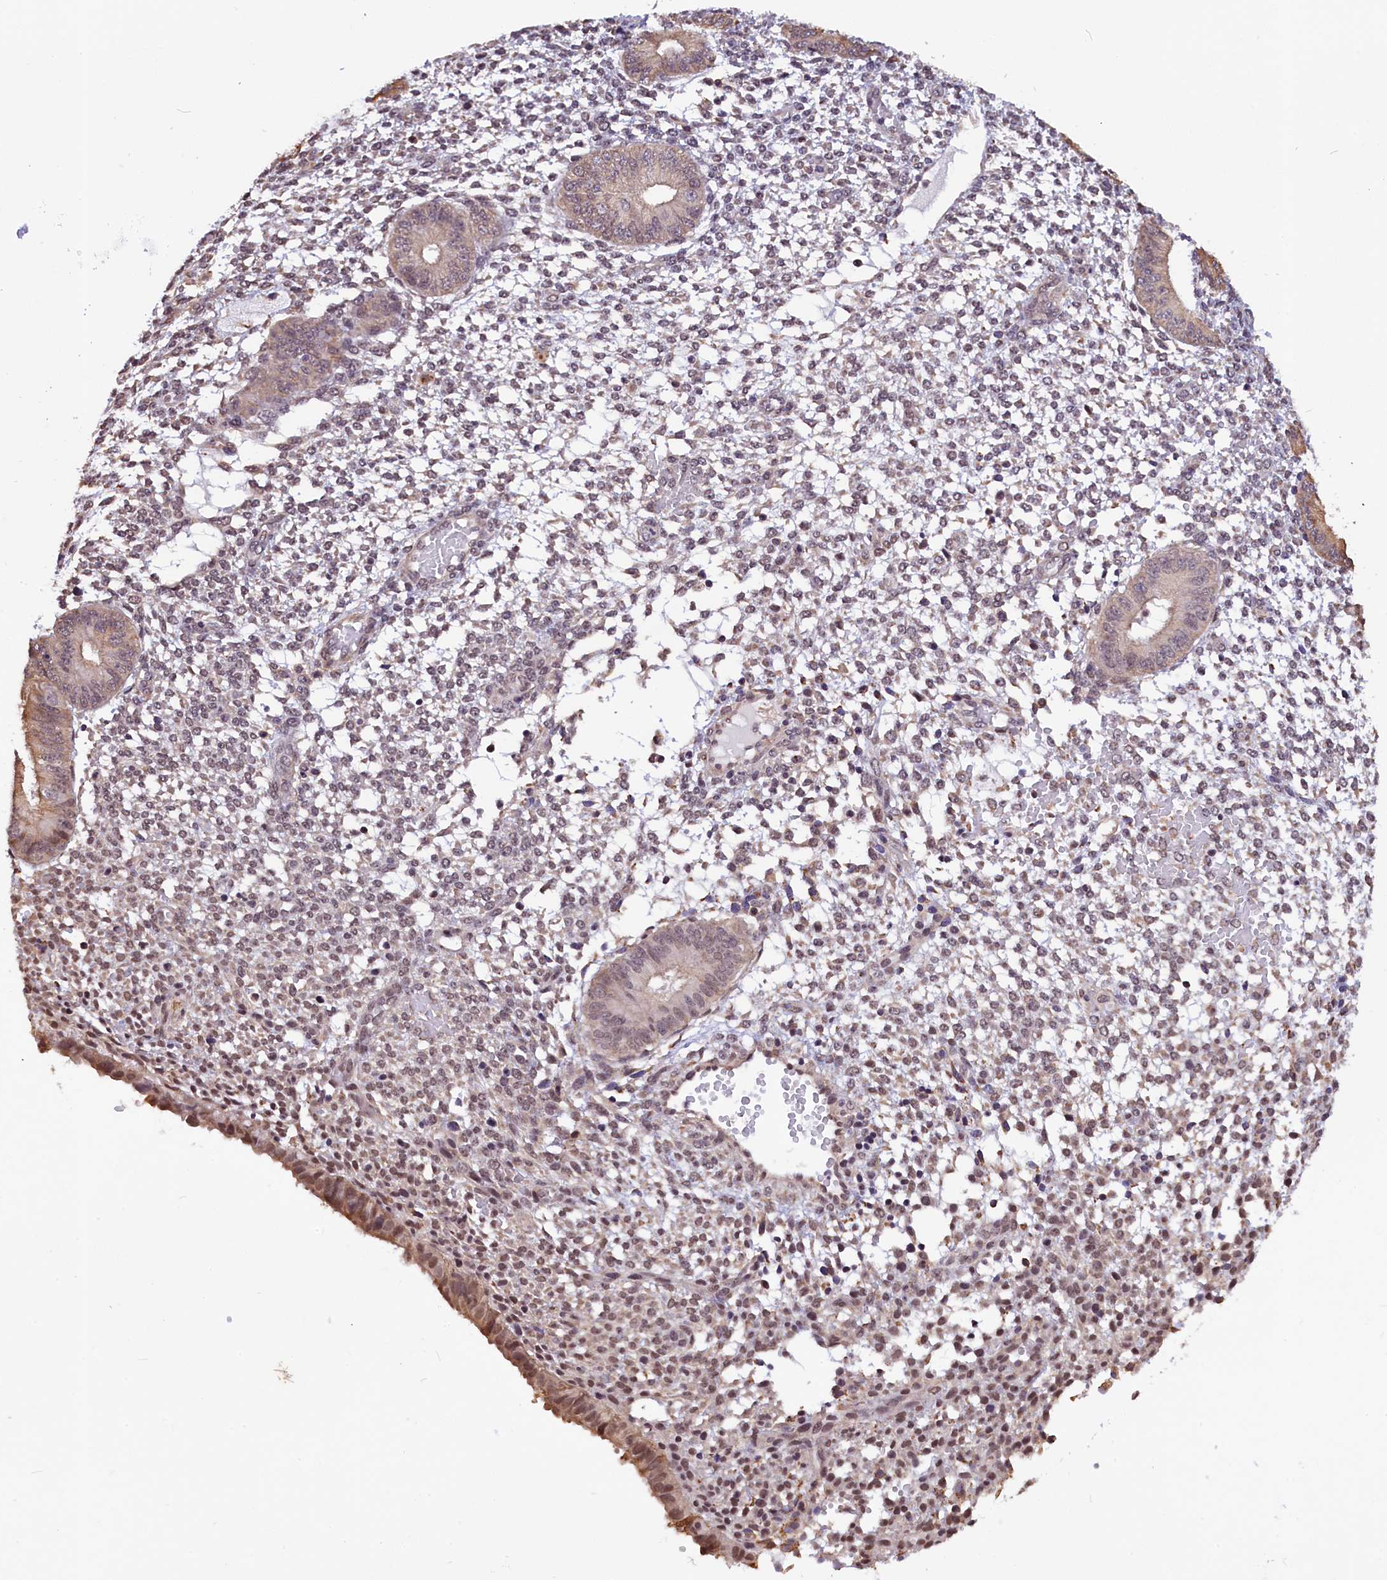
{"staining": {"intensity": "moderate", "quantity": "25%-75%", "location": "nuclear"}, "tissue": "endometrium", "cell_type": "Cells in endometrial stroma", "image_type": "normal", "snomed": [{"axis": "morphology", "description": "Normal tissue, NOS"}, {"axis": "topography", "description": "Endometrium"}], "caption": "An IHC photomicrograph of unremarkable tissue is shown. Protein staining in brown labels moderate nuclear positivity in endometrium within cells in endometrial stroma.", "gene": "ZC3H4", "patient": {"sex": "female", "age": 49}}